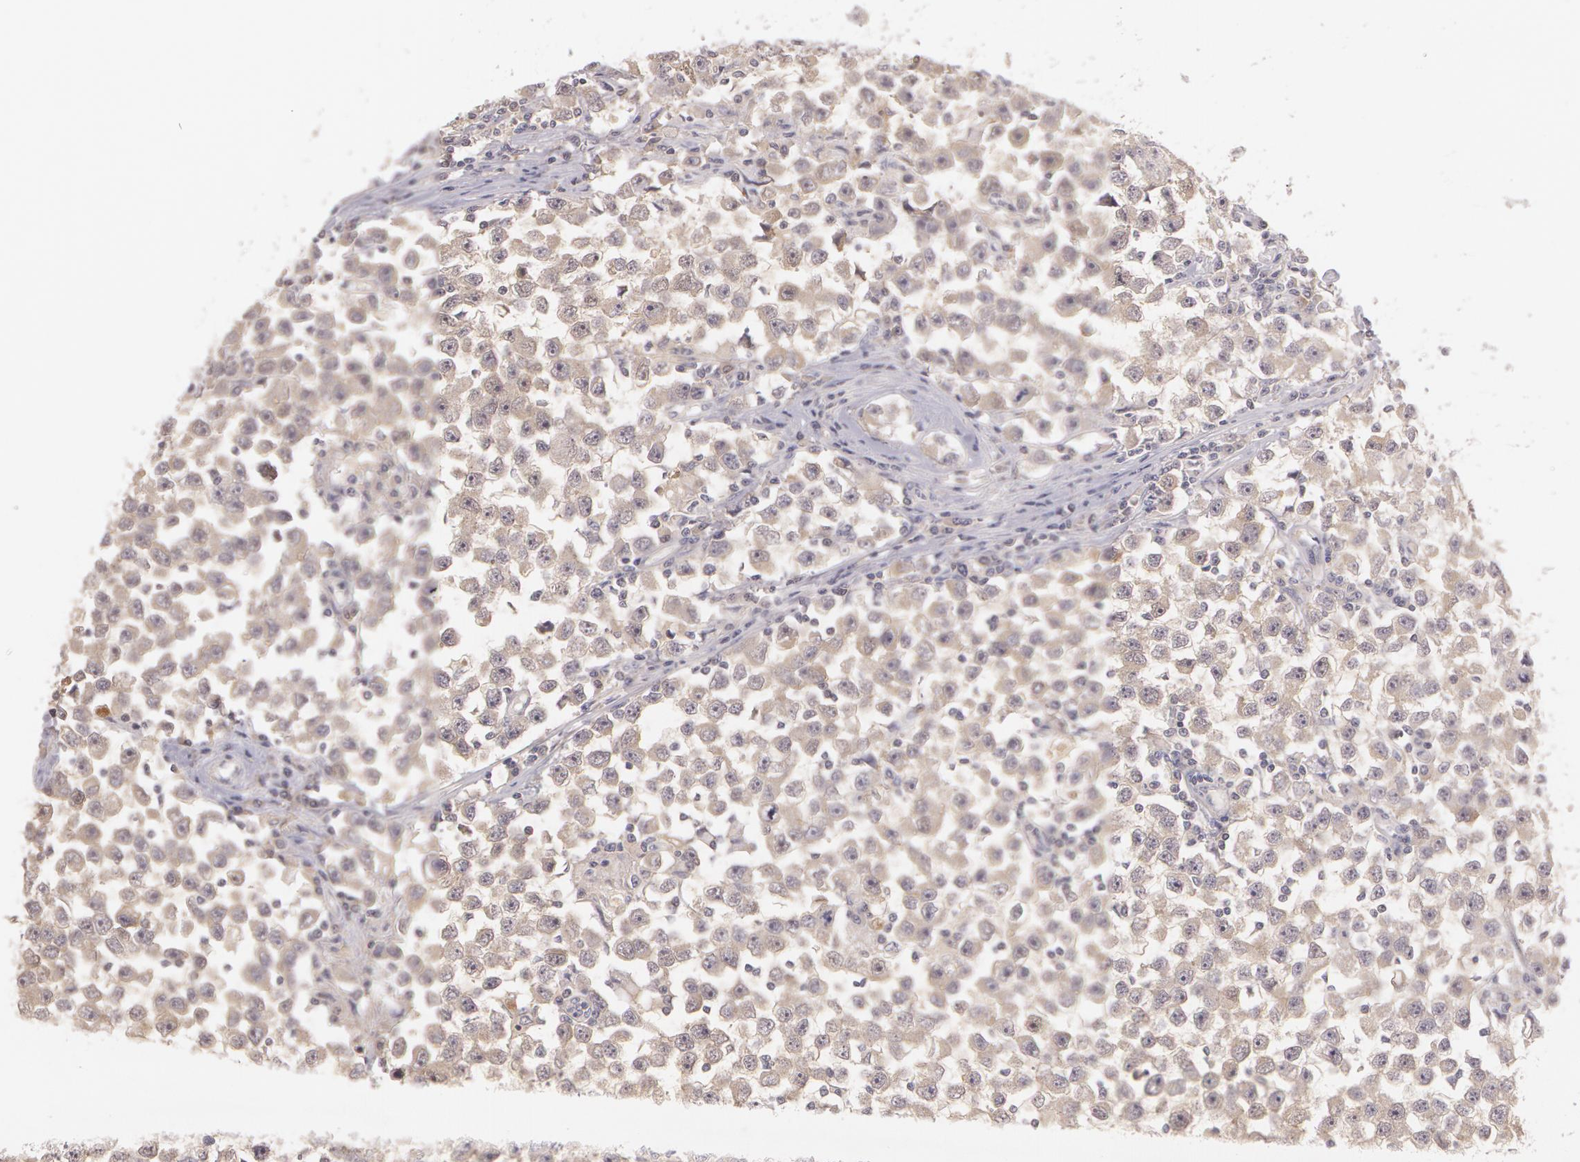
{"staining": {"intensity": "negative", "quantity": "none", "location": "none"}, "tissue": "testis cancer", "cell_type": "Tumor cells", "image_type": "cancer", "snomed": [{"axis": "morphology", "description": "Seminoma, NOS"}, {"axis": "topography", "description": "Testis"}], "caption": "Tumor cells show no significant expression in testis cancer.", "gene": "LBP", "patient": {"sex": "male", "age": 33}}